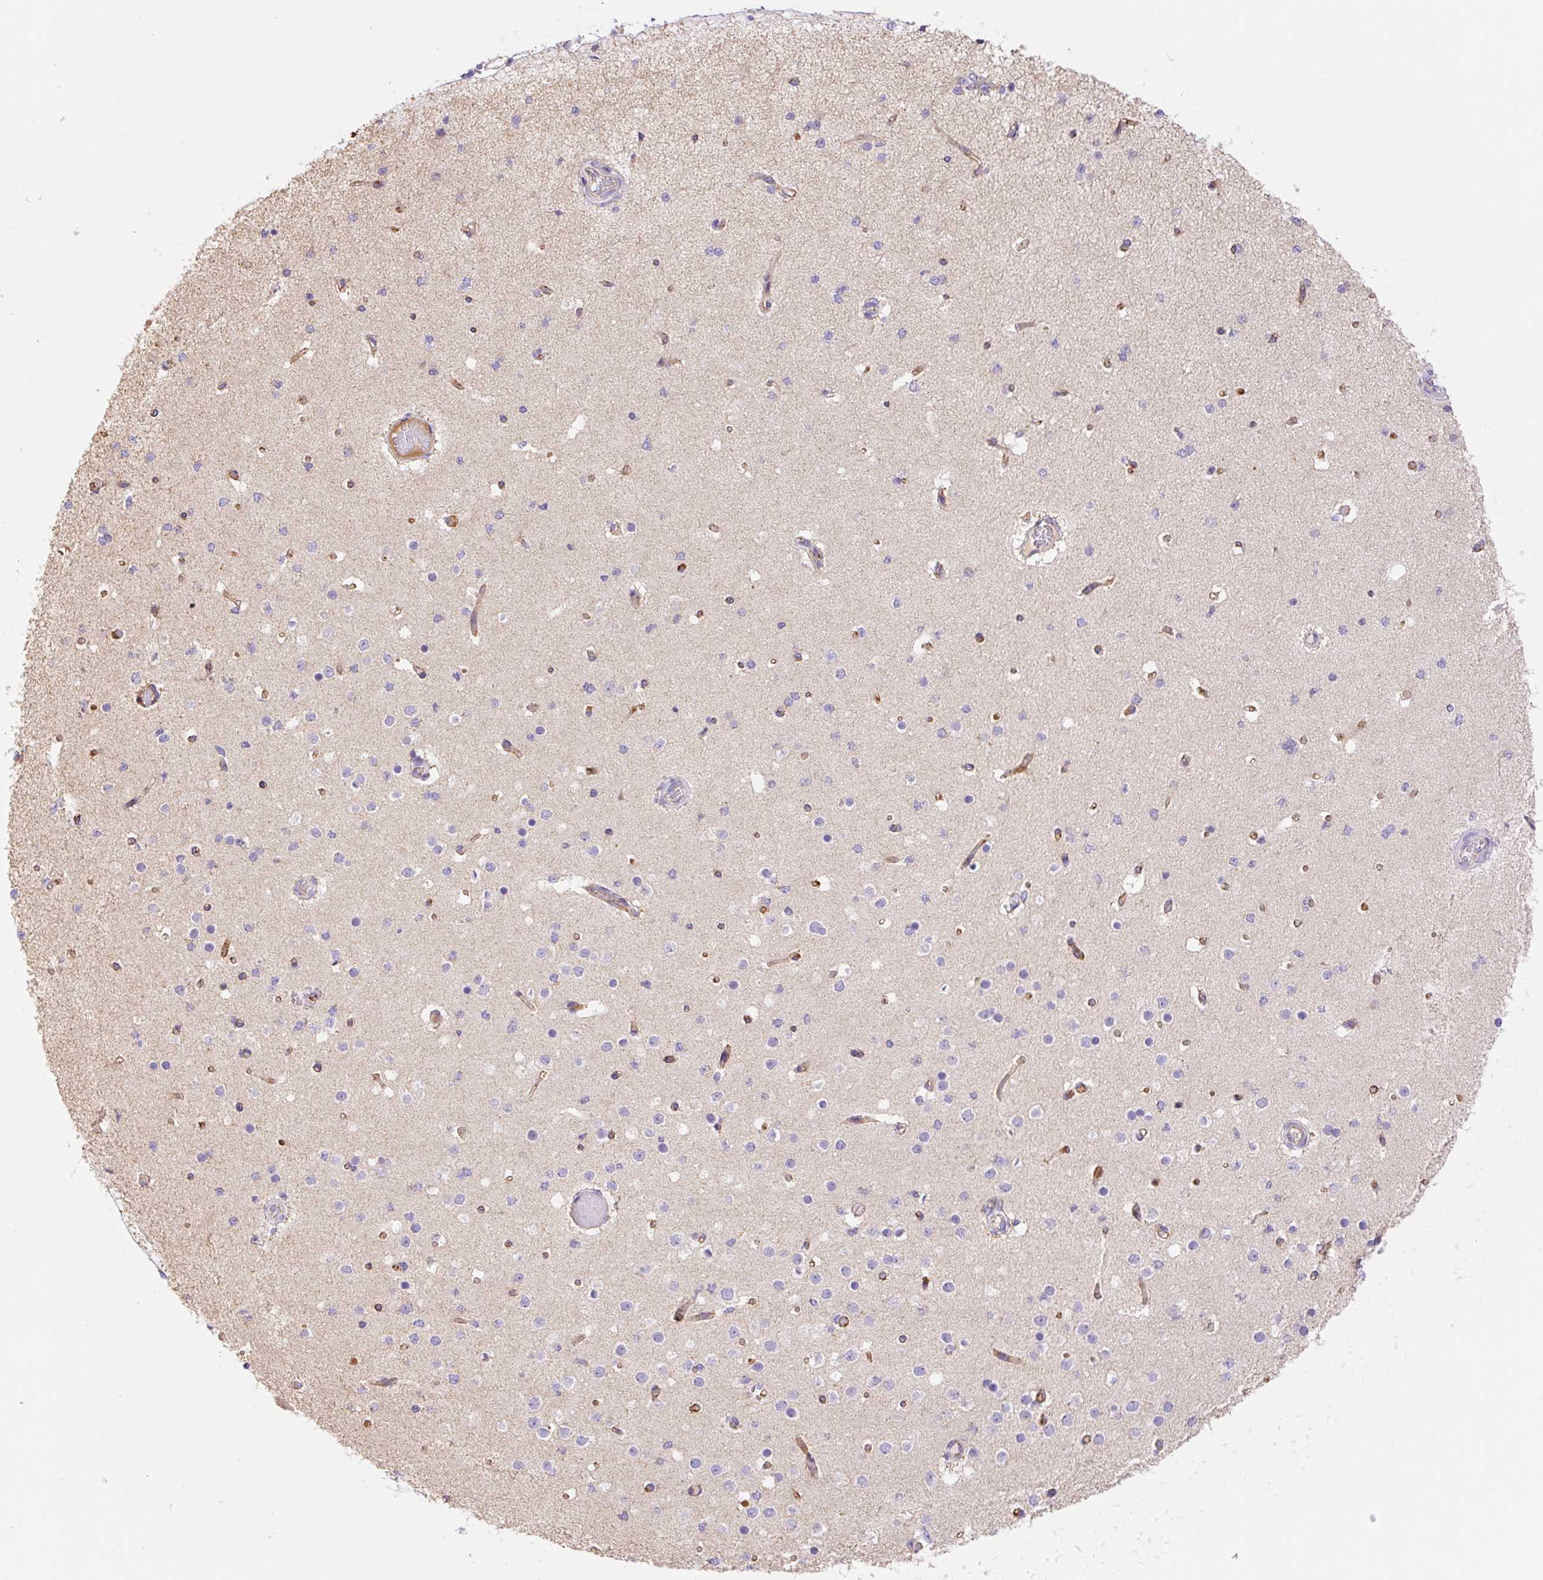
{"staining": {"intensity": "moderate", "quantity": ">75%", "location": "cytoplasmic/membranous"}, "tissue": "cerebral cortex", "cell_type": "Endothelial cells", "image_type": "normal", "snomed": [{"axis": "morphology", "description": "Normal tissue, NOS"}, {"axis": "morphology", "description": "Inflammation, NOS"}, {"axis": "topography", "description": "Cerebral cortex"}], "caption": "Protein analysis of unremarkable cerebral cortex demonstrates moderate cytoplasmic/membranous expression in approximately >75% of endothelial cells.", "gene": "ESAM", "patient": {"sex": "male", "age": 6}}